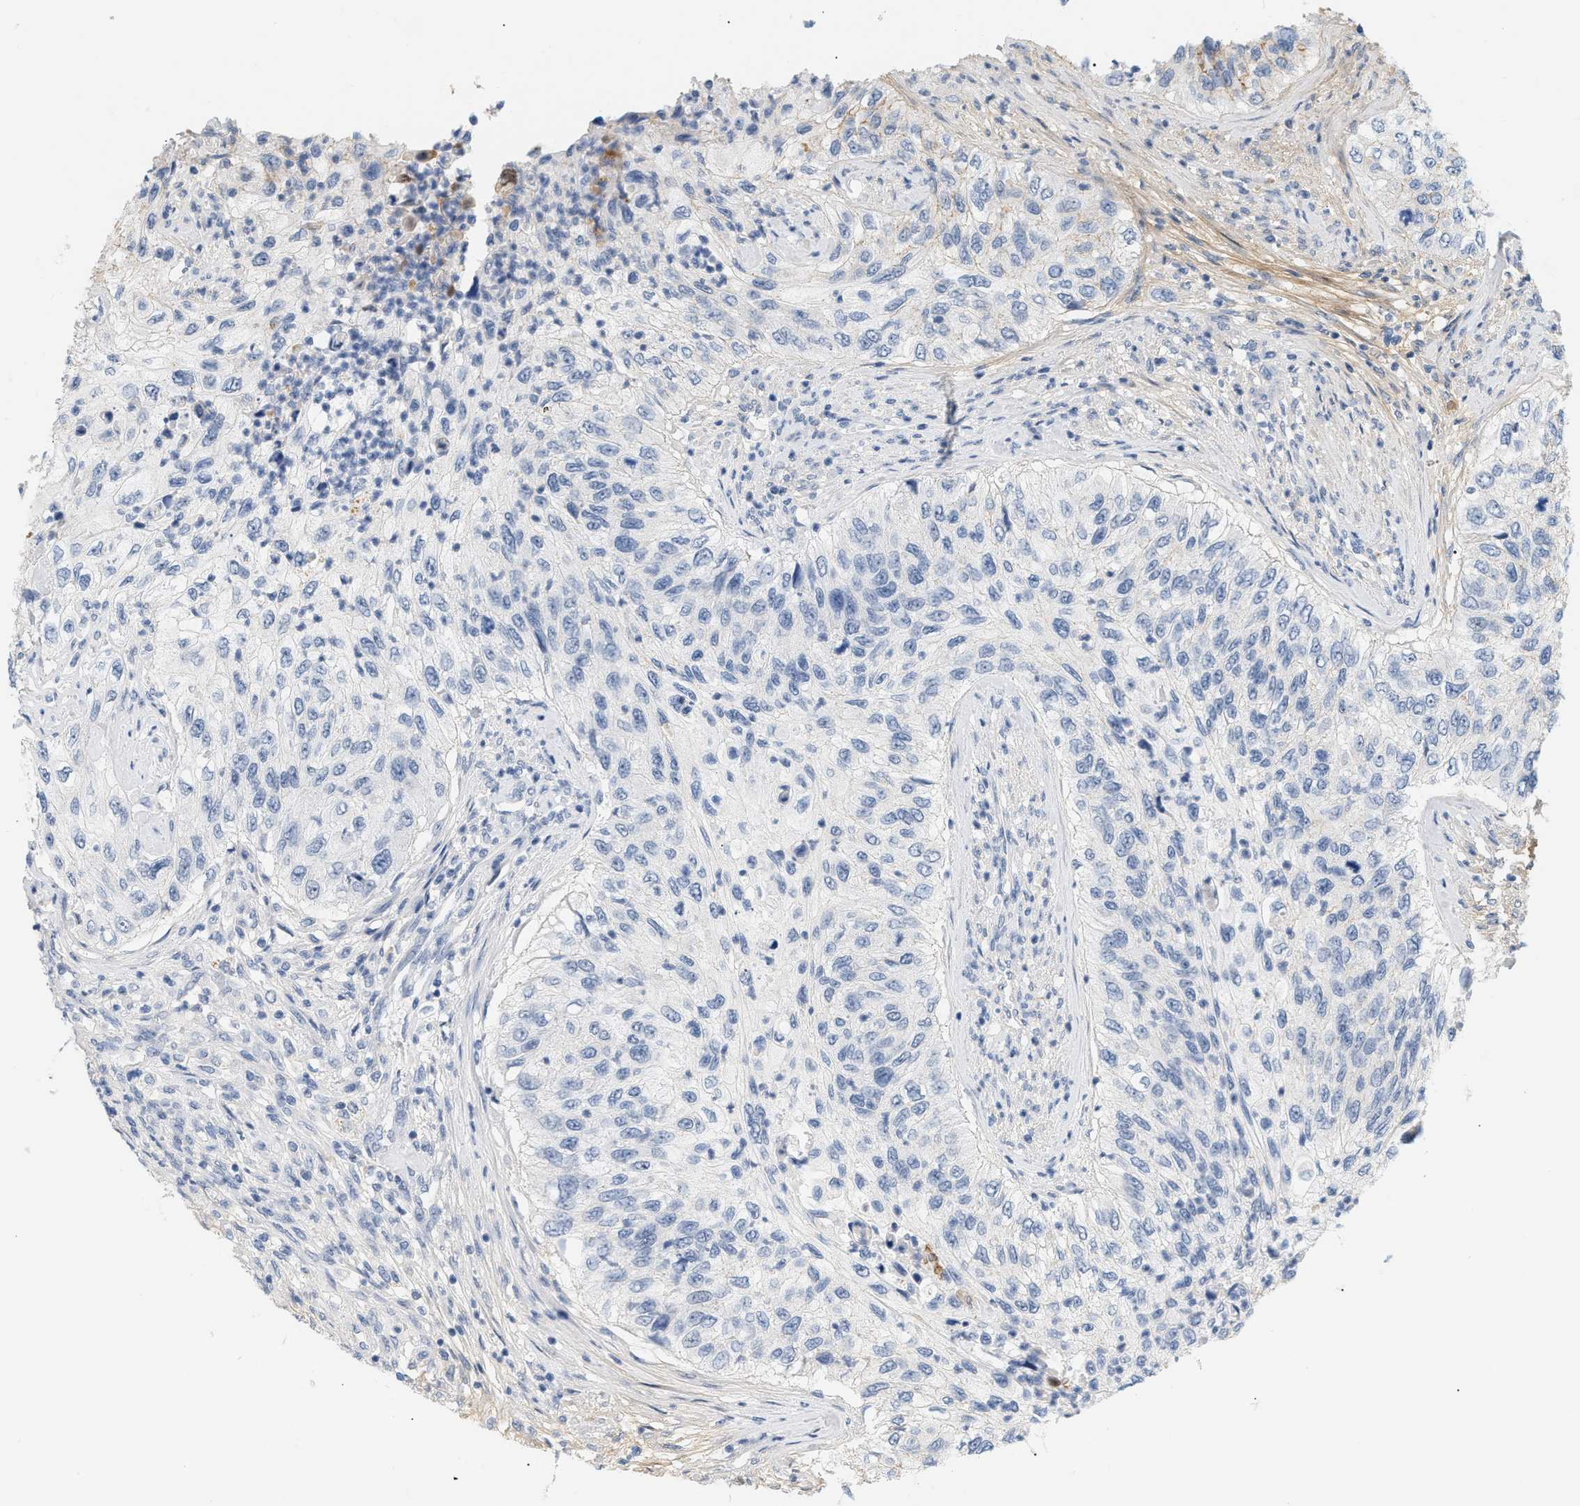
{"staining": {"intensity": "negative", "quantity": "none", "location": "none"}, "tissue": "urothelial cancer", "cell_type": "Tumor cells", "image_type": "cancer", "snomed": [{"axis": "morphology", "description": "Urothelial carcinoma, High grade"}, {"axis": "topography", "description": "Urinary bladder"}], "caption": "IHC of urothelial cancer displays no expression in tumor cells.", "gene": "CFH", "patient": {"sex": "female", "age": 60}}